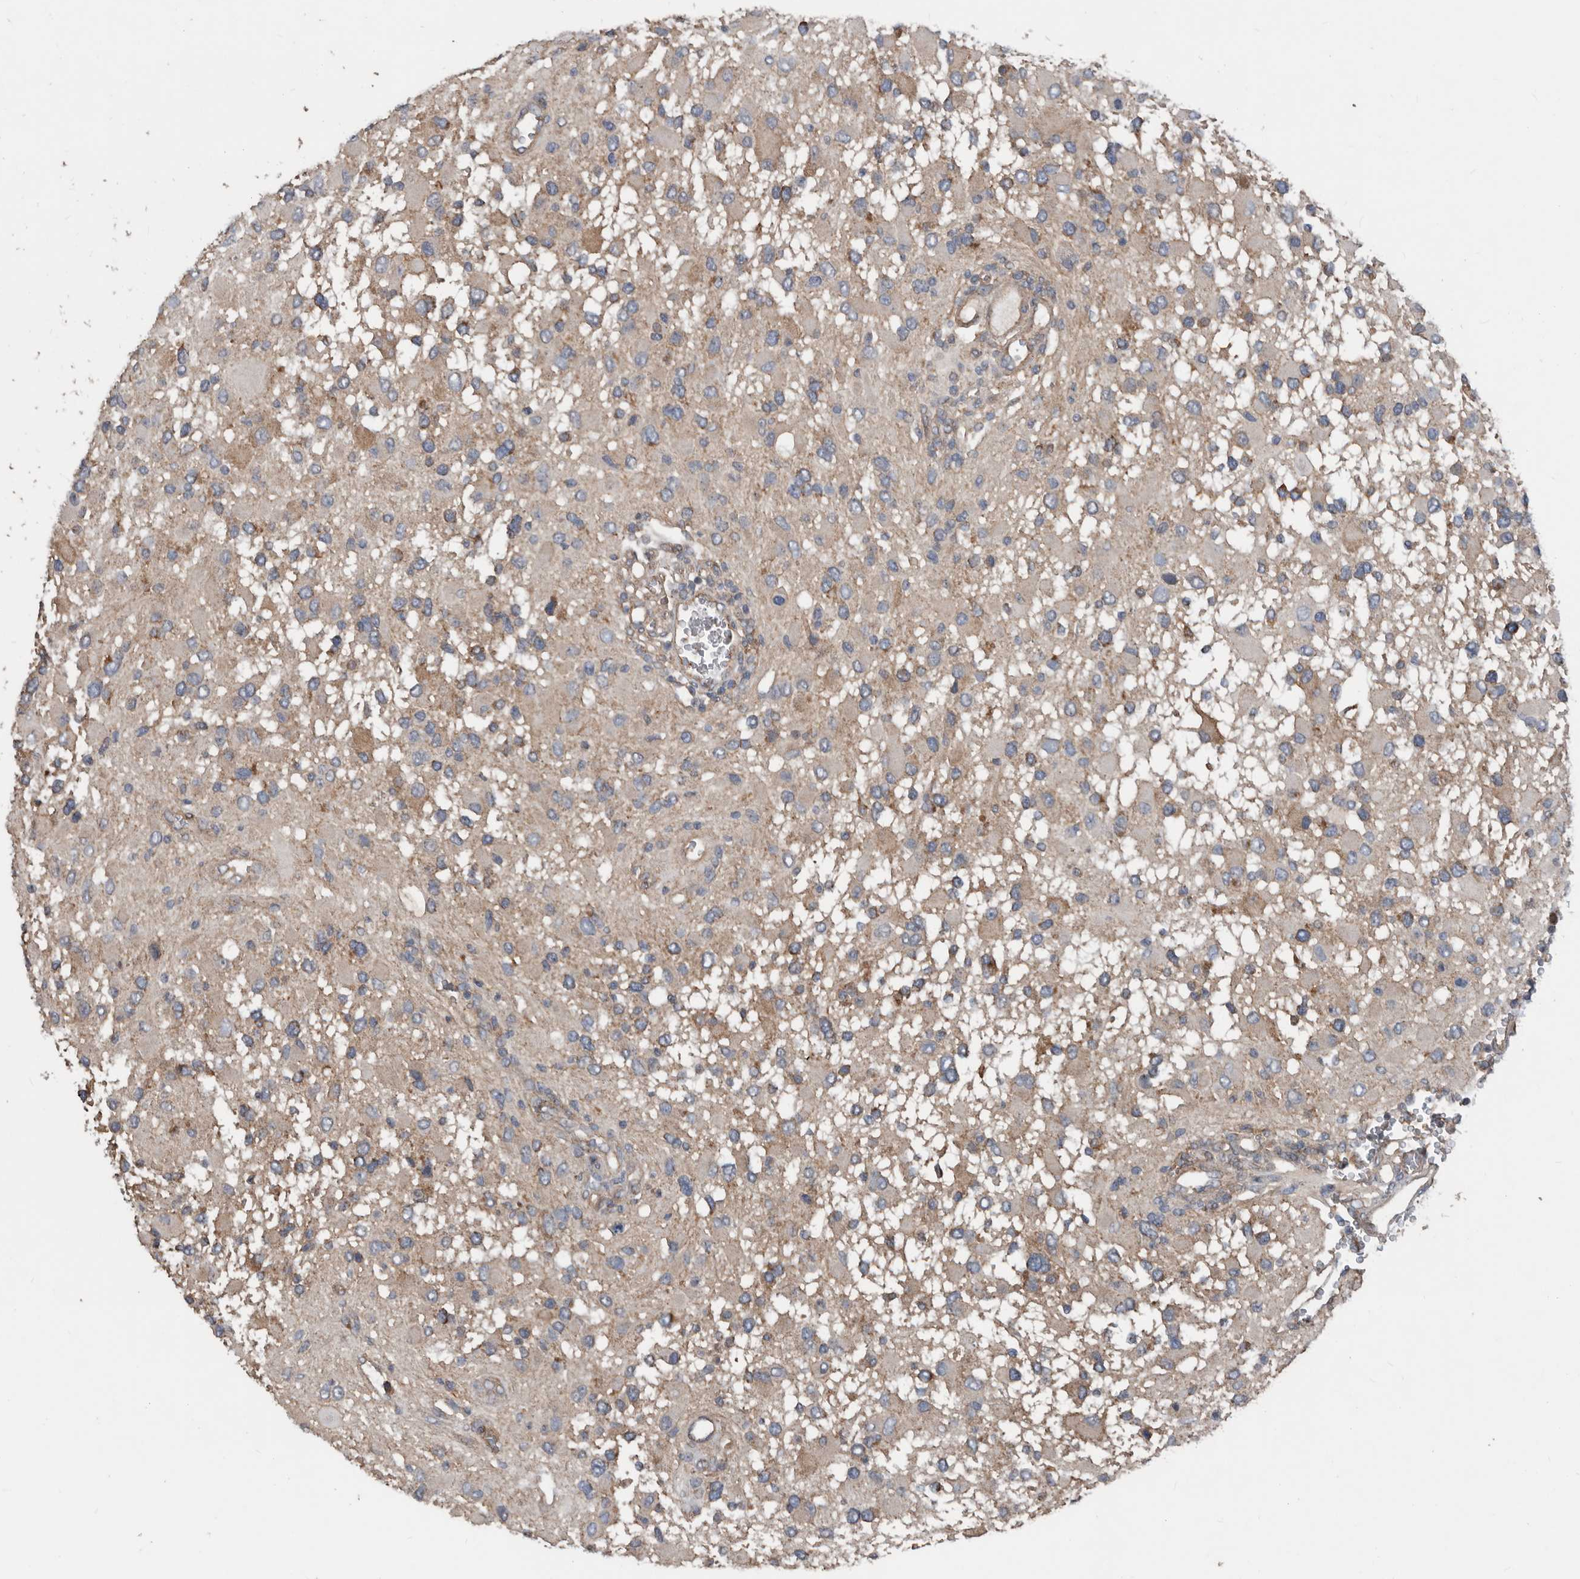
{"staining": {"intensity": "moderate", "quantity": "25%-75%", "location": "cytoplasmic/membranous"}, "tissue": "glioma", "cell_type": "Tumor cells", "image_type": "cancer", "snomed": [{"axis": "morphology", "description": "Glioma, malignant, High grade"}, {"axis": "topography", "description": "Brain"}], "caption": "The immunohistochemical stain shows moderate cytoplasmic/membranous positivity in tumor cells of high-grade glioma (malignant) tissue. The staining was performed using DAB (3,3'-diaminobenzidine) to visualize the protein expression in brown, while the nuclei were stained in blue with hematoxylin (Magnification: 20x).", "gene": "AFAP1", "patient": {"sex": "male", "age": 53}}